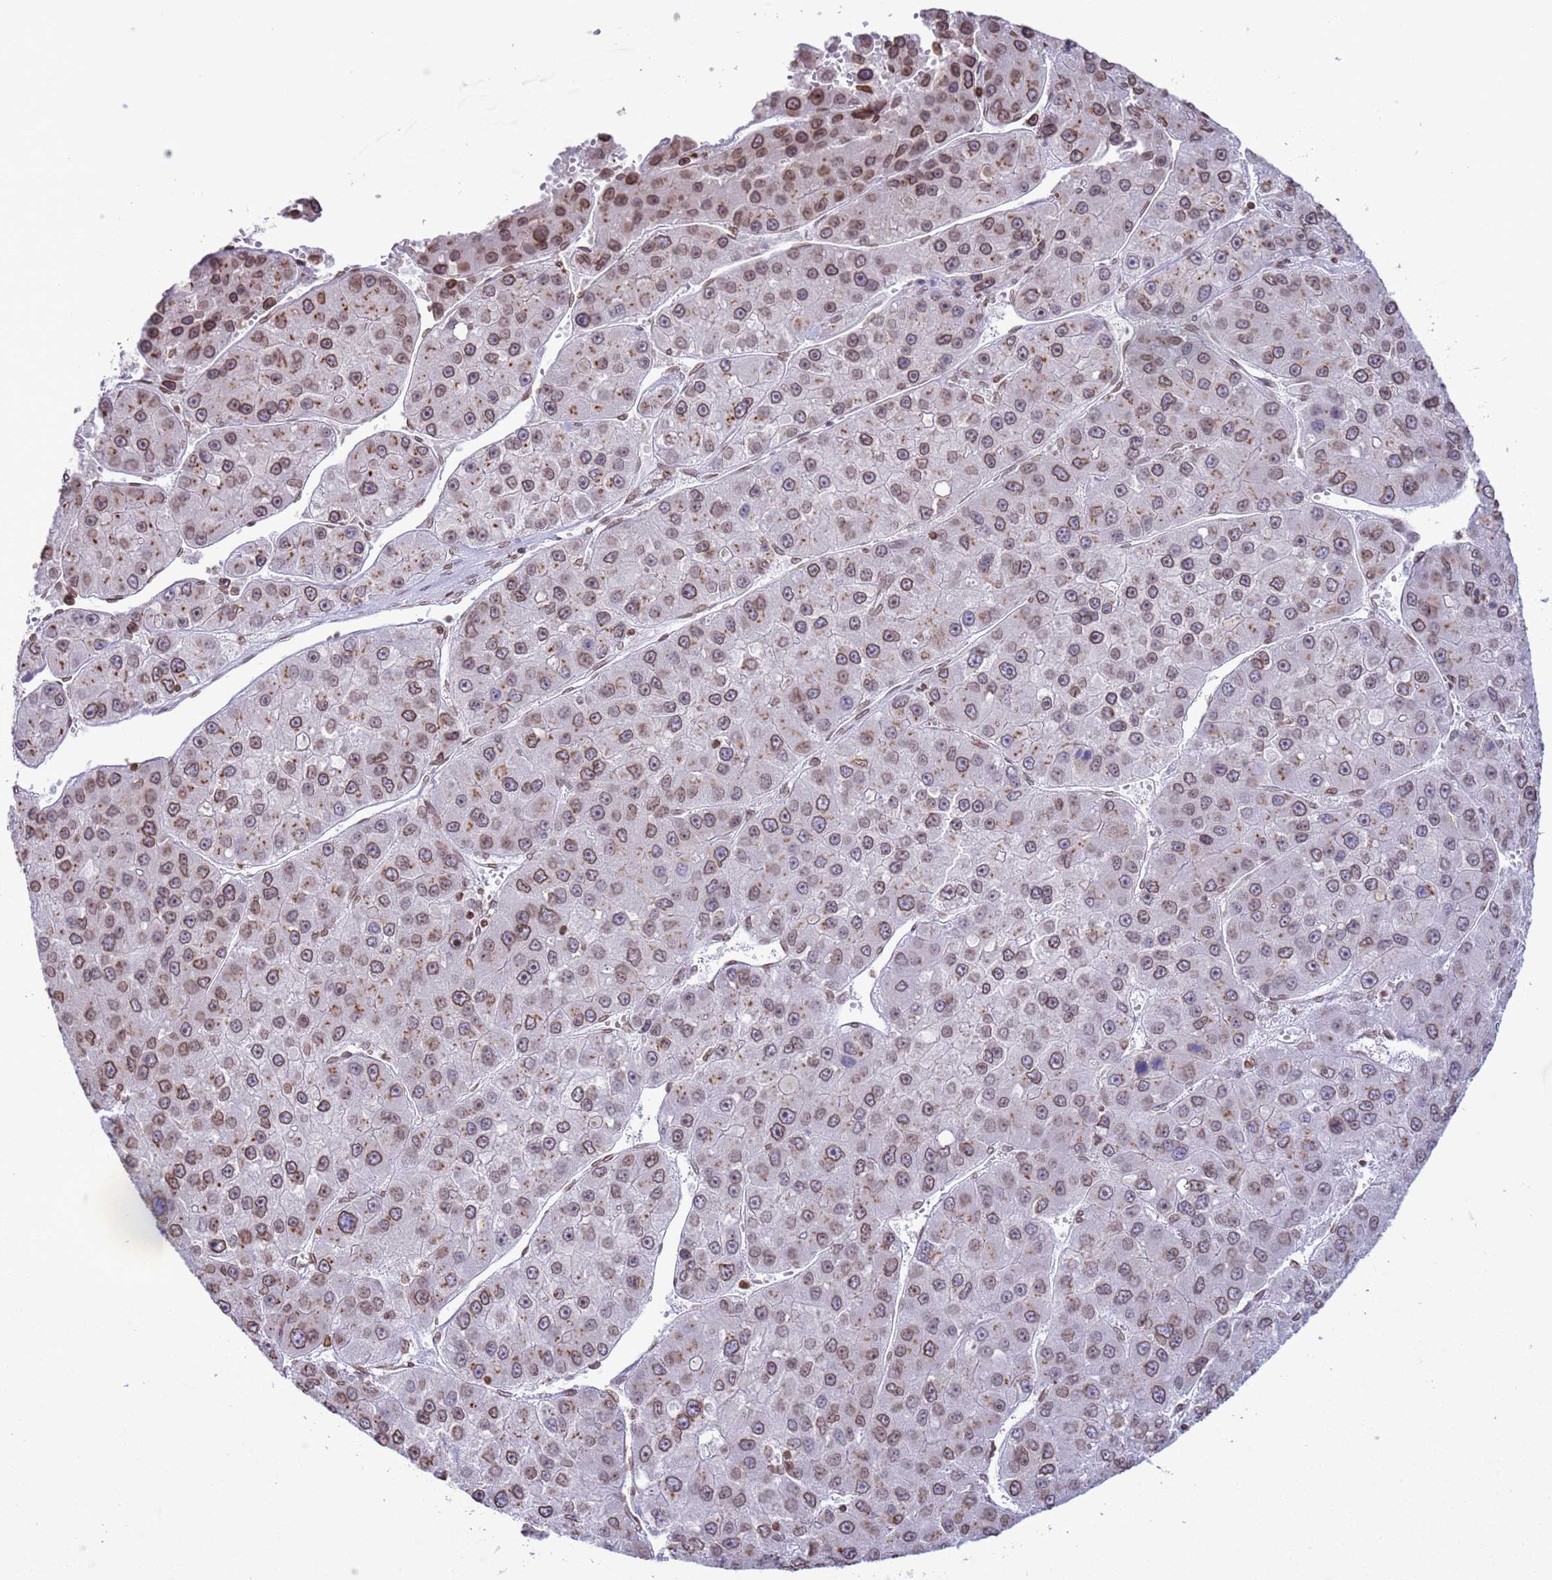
{"staining": {"intensity": "moderate", "quantity": ">75%", "location": "cytoplasmic/membranous,nuclear"}, "tissue": "liver cancer", "cell_type": "Tumor cells", "image_type": "cancer", "snomed": [{"axis": "morphology", "description": "Carcinoma, Hepatocellular, NOS"}, {"axis": "topography", "description": "Liver"}], "caption": "Immunohistochemistry (IHC) (DAB) staining of liver hepatocellular carcinoma reveals moderate cytoplasmic/membranous and nuclear protein staining in about >75% of tumor cells.", "gene": "DHX37", "patient": {"sex": "female", "age": 73}}